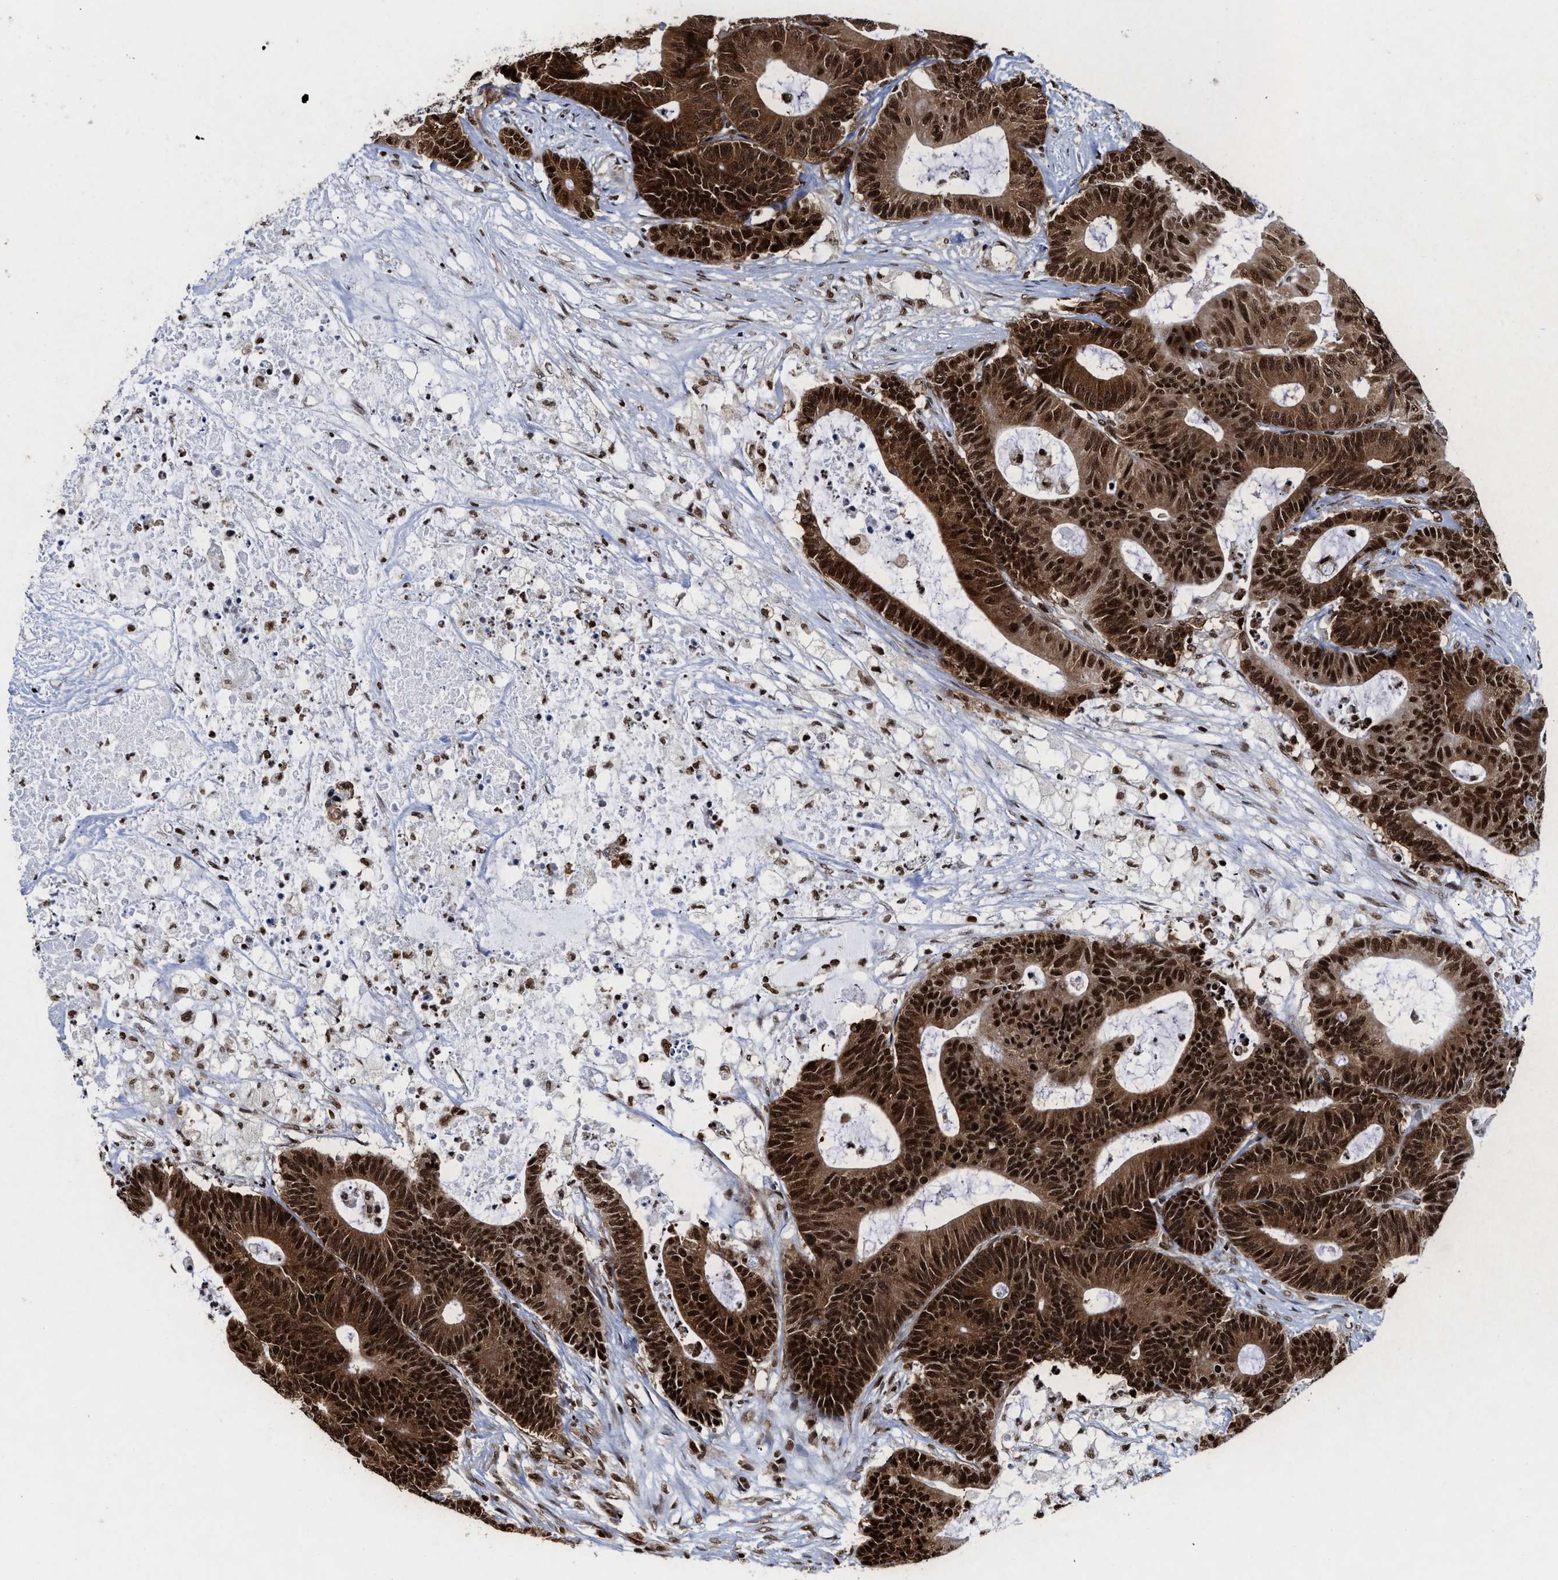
{"staining": {"intensity": "strong", "quantity": ">75%", "location": "cytoplasmic/membranous,nuclear"}, "tissue": "colorectal cancer", "cell_type": "Tumor cells", "image_type": "cancer", "snomed": [{"axis": "morphology", "description": "Adenocarcinoma, NOS"}, {"axis": "topography", "description": "Colon"}], "caption": "IHC of human colorectal cancer (adenocarcinoma) exhibits high levels of strong cytoplasmic/membranous and nuclear positivity in about >75% of tumor cells.", "gene": "ALYREF", "patient": {"sex": "female", "age": 84}}